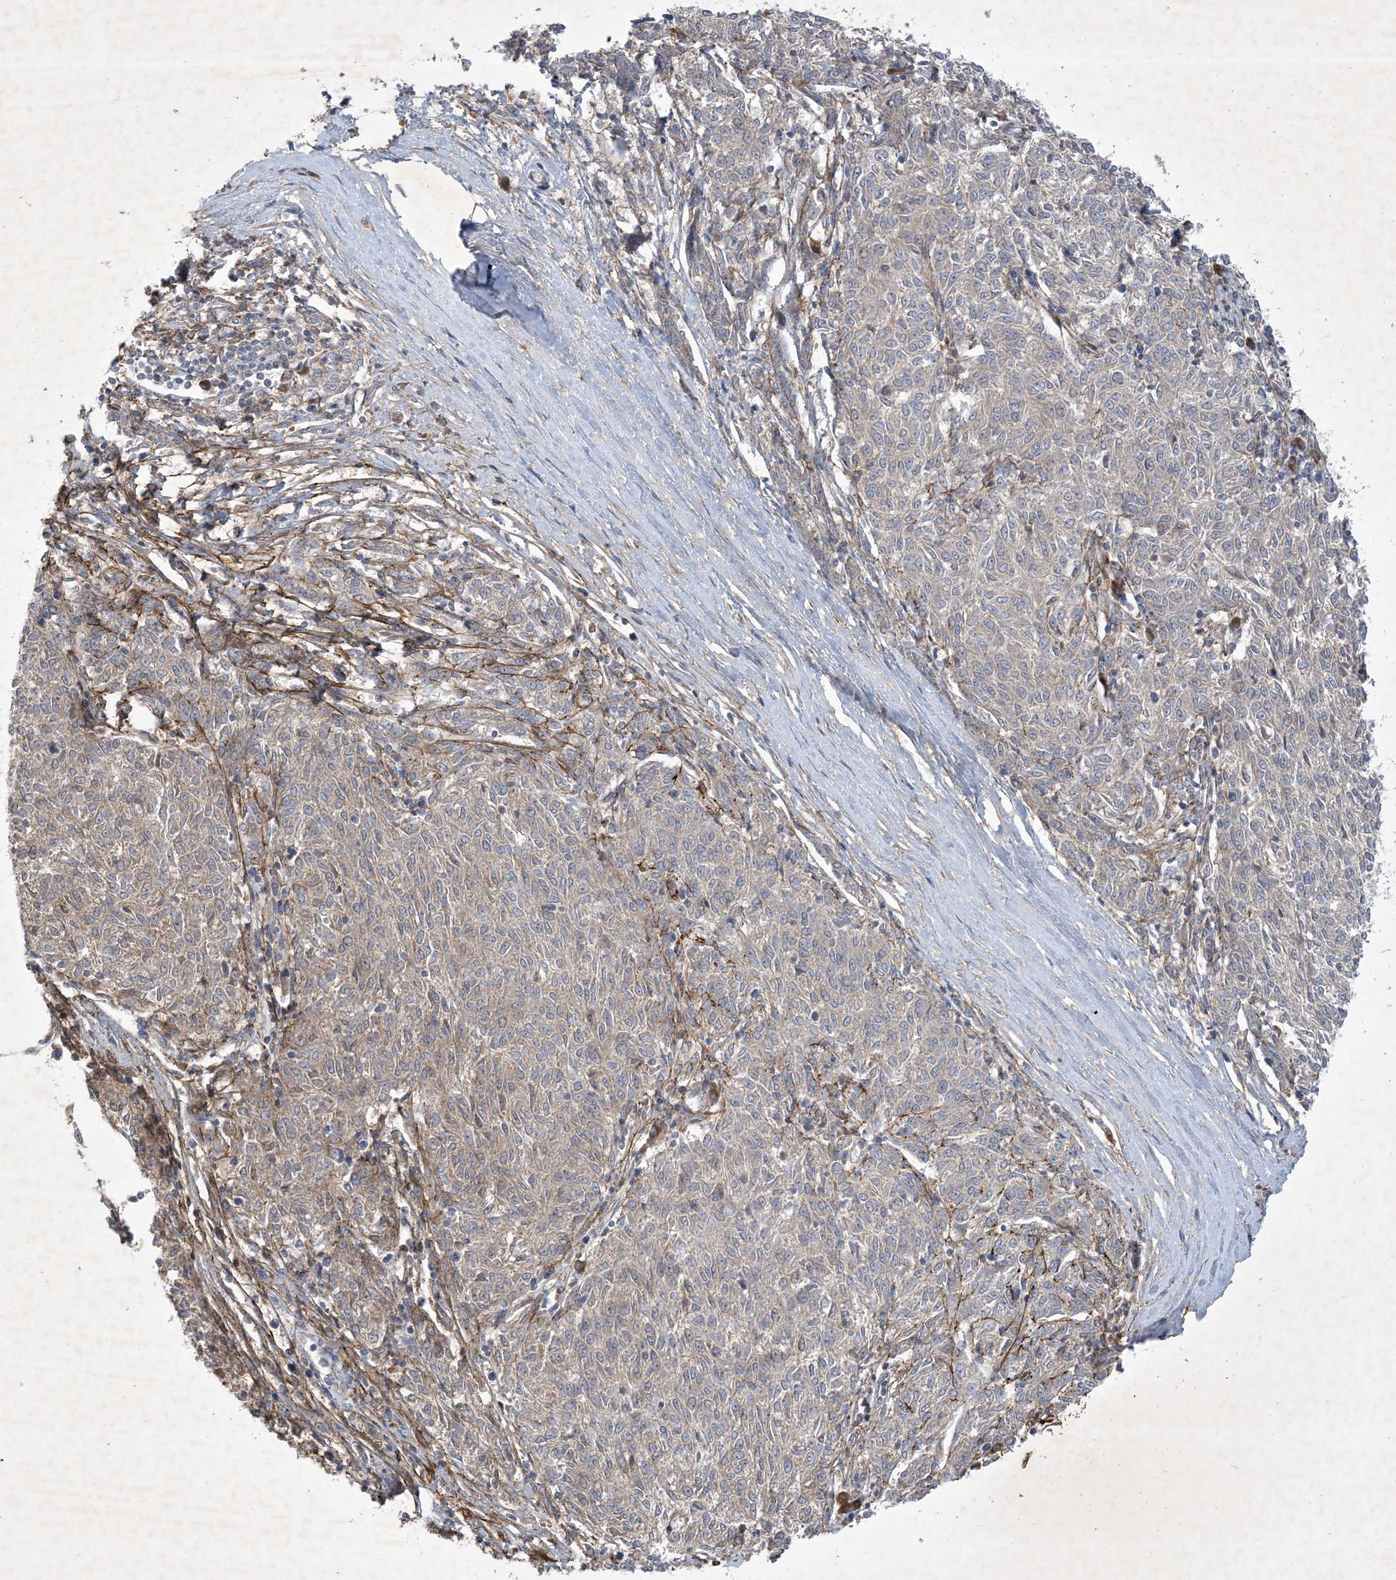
{"staining": {"intensity": "weak", "quantity": "<25%", "location": "cytoplasmic/membranous"}, "tissue": "melanoma", "cell_type": "Tumor cells", "image_type": "cancer", "snomed": [{"axis": "morphology", "description": "Malignant melanoma, NOS"}, {"axis": "topography", "description": "Skin"}], "caption": "Immunohistochemistry (IHC) micrograph of neoplastic tissue: human malignant melanoma stained with DAB reveals no significant protein staining in tumor cells.", "gene": "MRPS18A", "patient": {"sex": "female", "age": 72}}